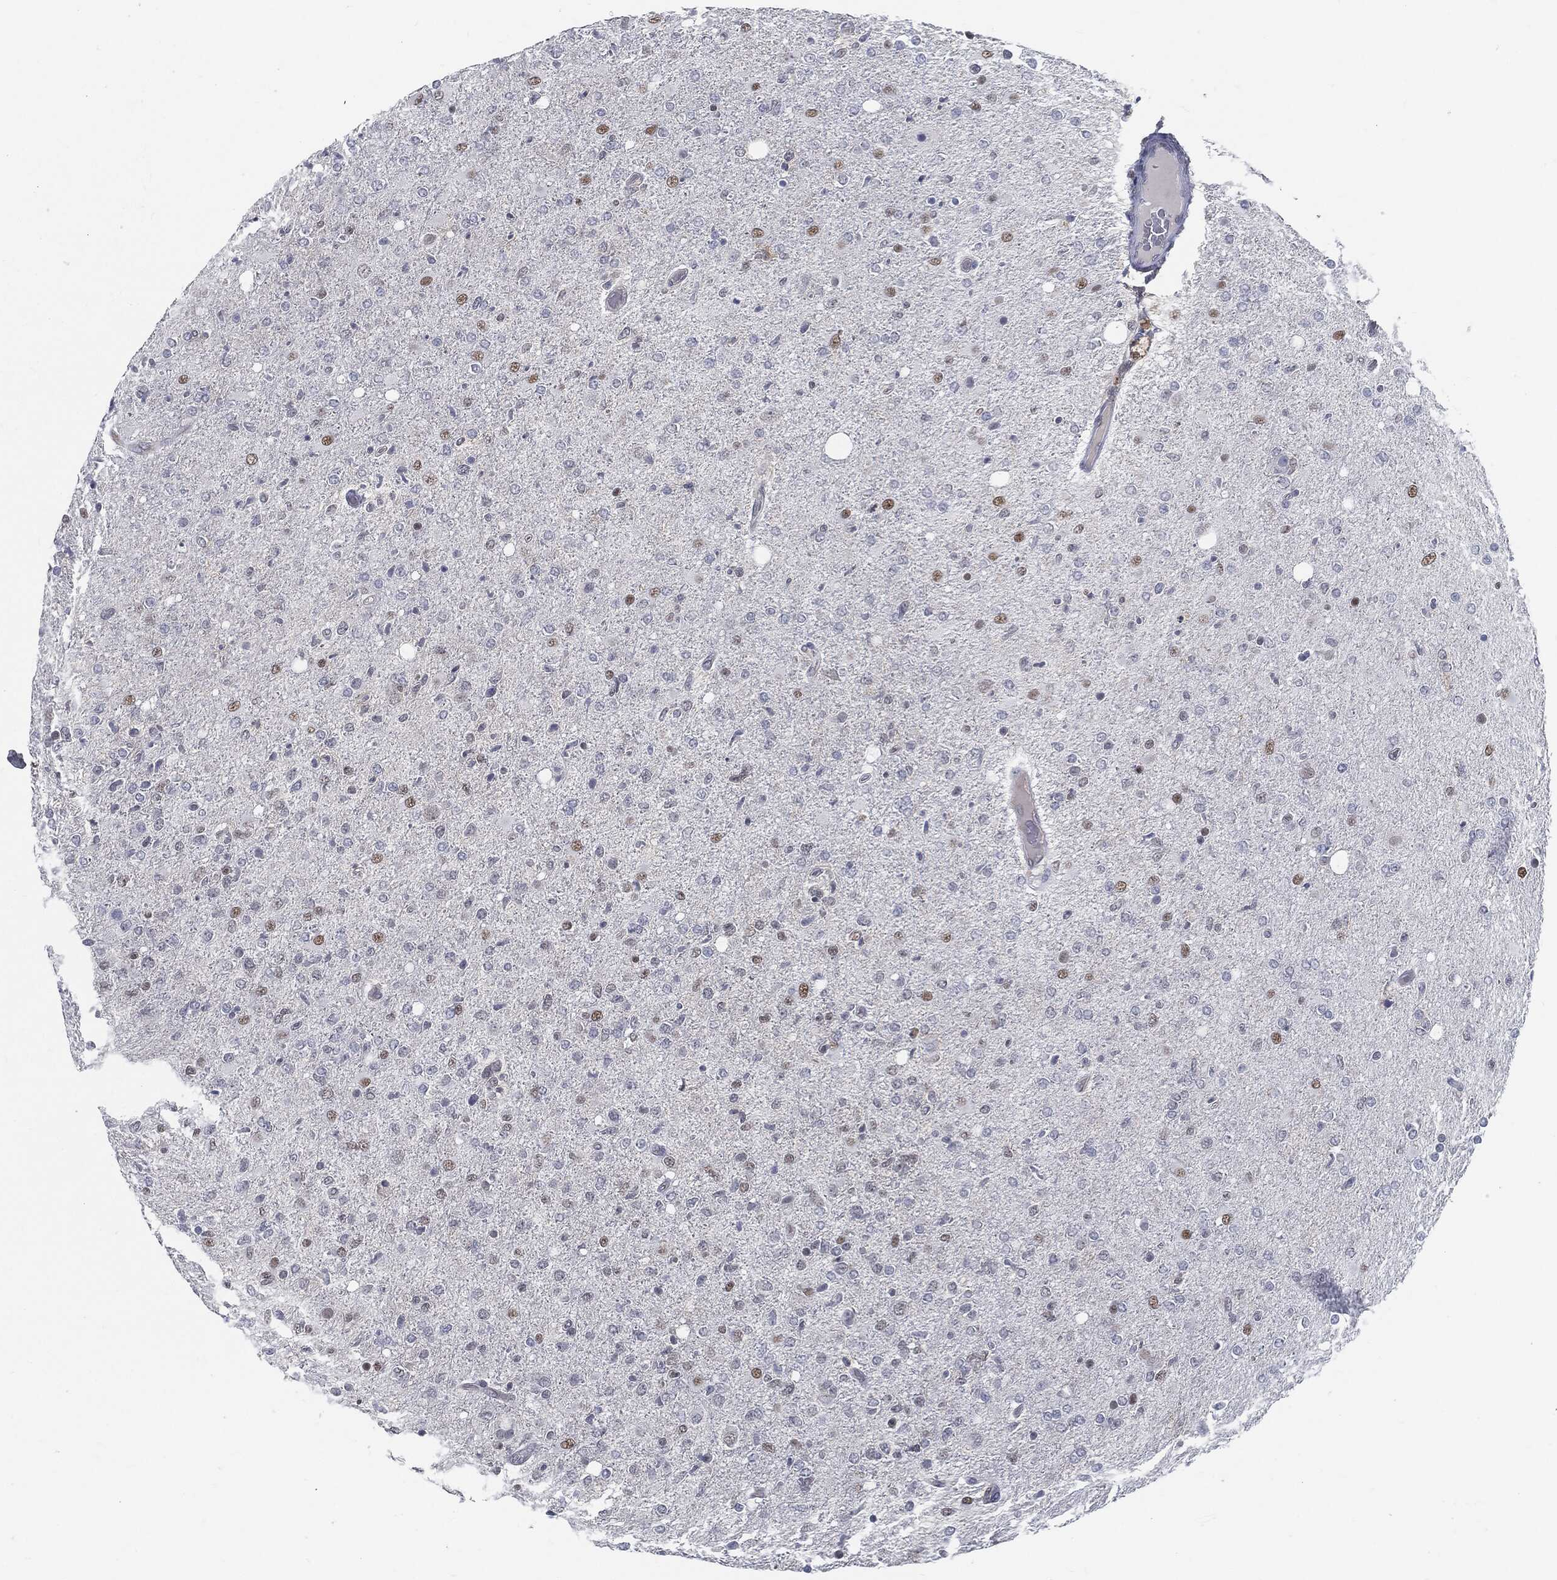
{"staining": {"intensity": "moderate", "quantity": "<25%", "location": "nuclear"}, "tissue": "glioma", "cell_type": "Tumor cells", "image_type": "cancer", "snomed": [{"axis": "morphology", "description": "Glioma, malignant, High grade"}, {"axis": "topography", "description": "Cerebral cortex"}], "caption": "DAB (3,3'-diaminobenzidine) immunohistochemical staining of glioma demonstrates moderate nuclear protein positivity in approximately <25% of tumor cells.", "gene": "PROM1", "patient": {"sex": "male", "age": 70}}